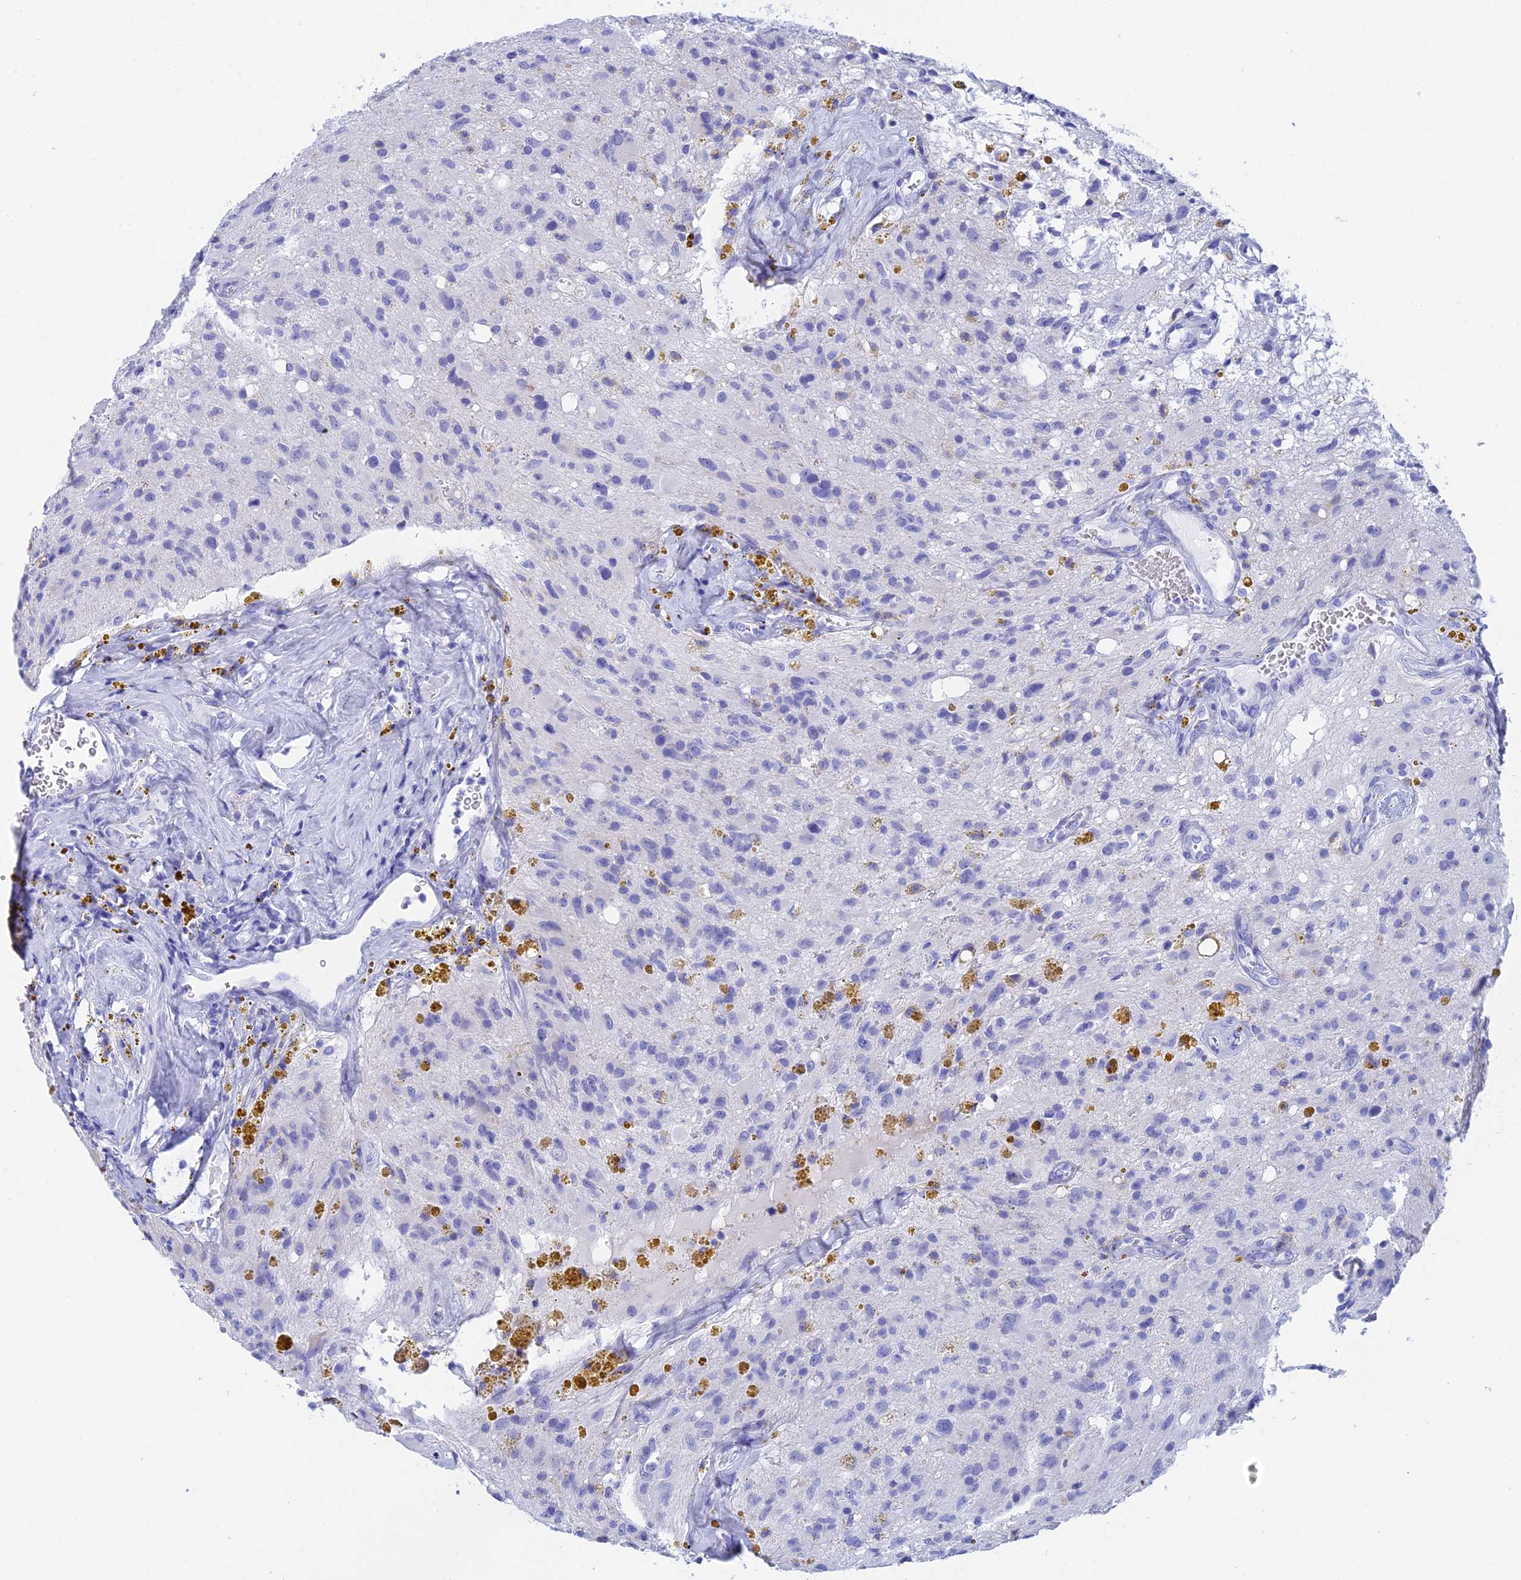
{"staining": {"intensity": "negative", "quantity": "none", "location": "none"}, "tissue": "glioma", "cell_type": "Tumor cells", "image_type": "cancer", "snomed": [{"axis": "morphology", "description": "Glioma, malignant, High grade"}, {"axis": "topography", "description": "Brain"}], "caption": "This histopathology image is of glioma stained with IHC to label a protein in brown with the nuclei are counter-stained blue. There is no positivity in tumor cells. (DAB (3,3'-diaminobenzidine) immunohistochemistry (IHC) with hematoxylin counter stain).", "gene": "TEX101", "patient": {"sex": "male", "age": 69}}